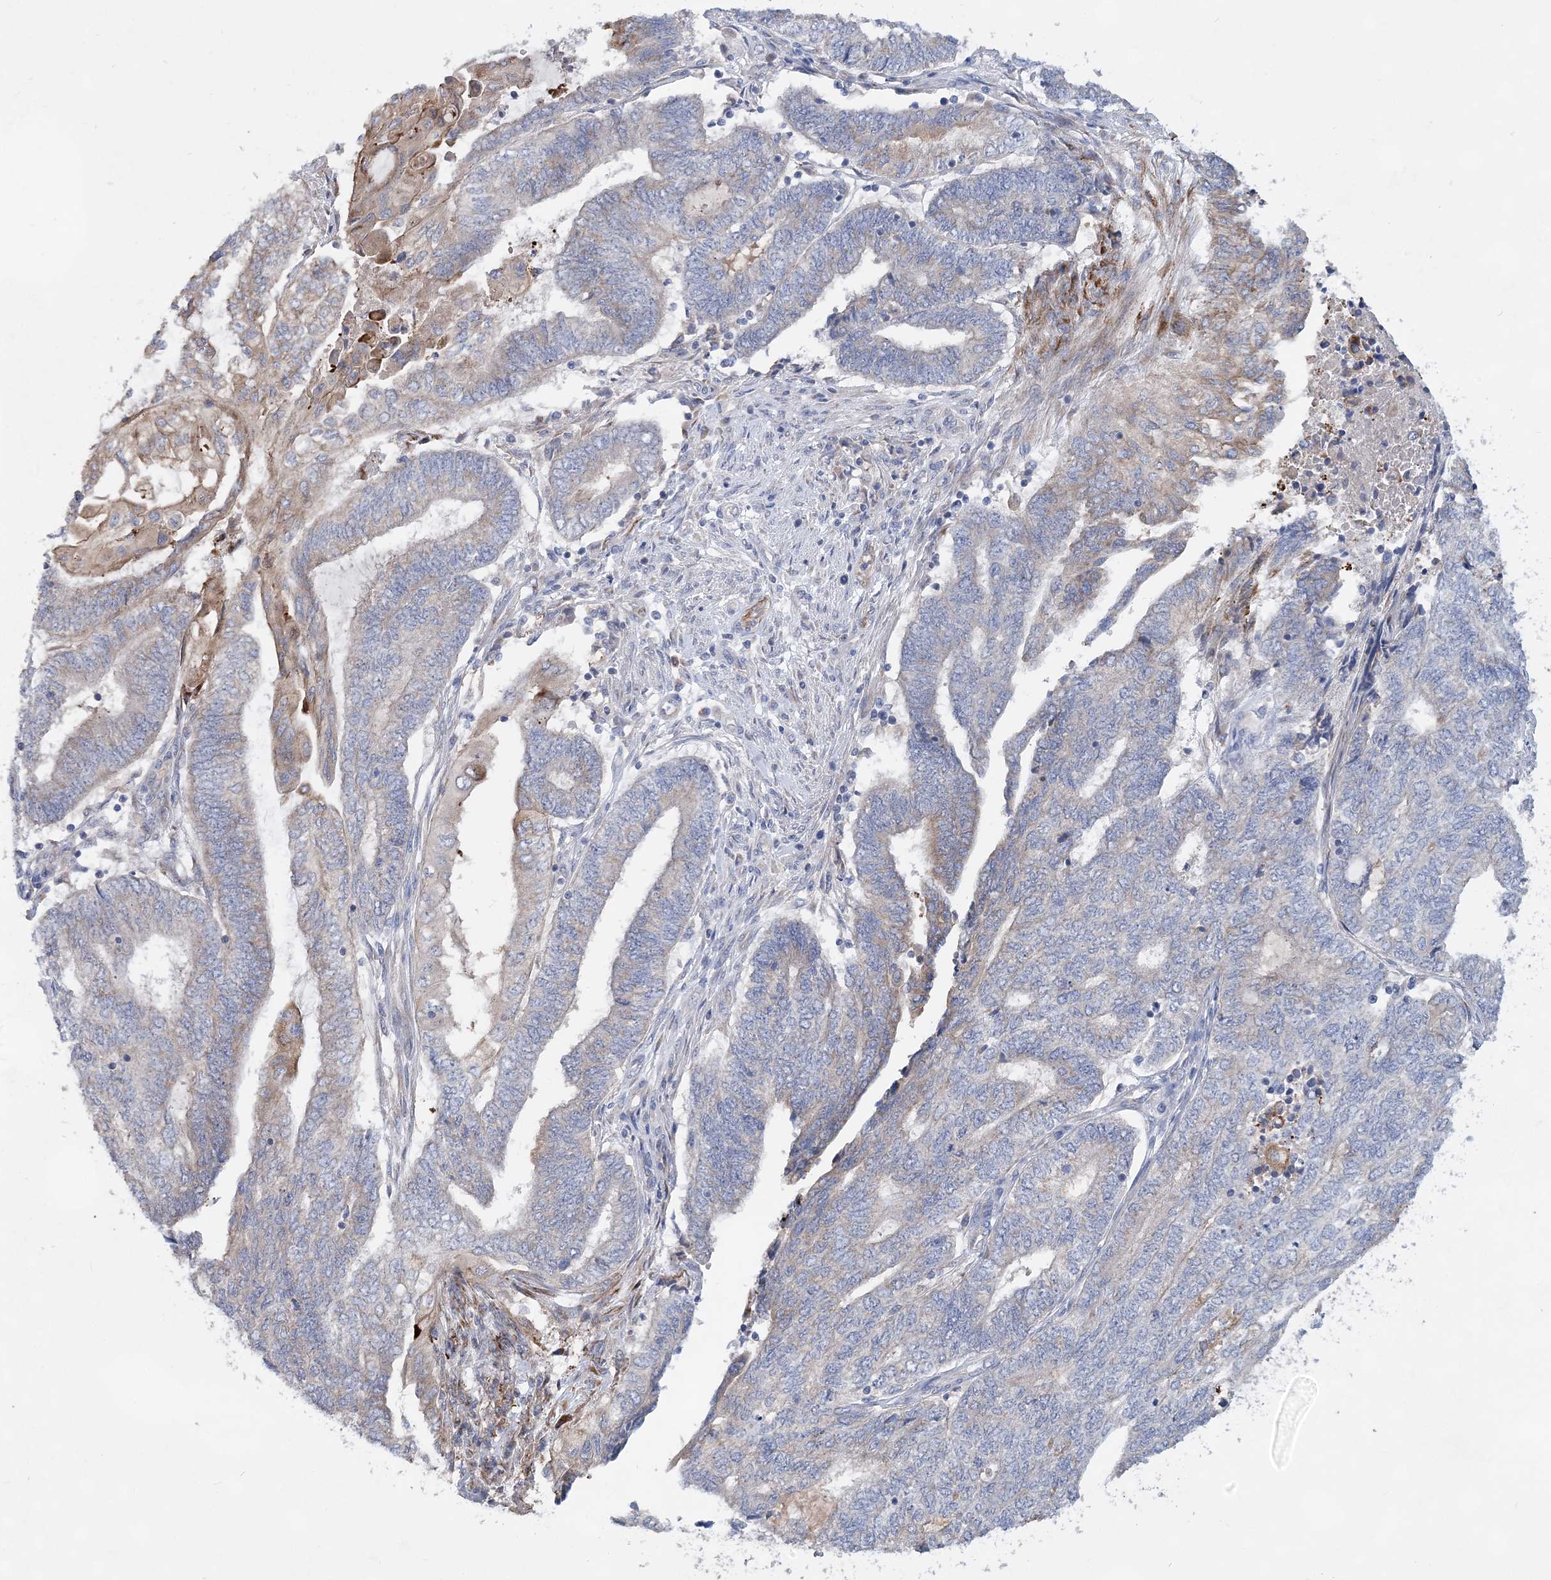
{"staining": {"intensity": "weak", "quantity": "<25%", "location": "cytoplasmic/membranous"}, "tissue": "endometrial cancer", "cell_type": "Tumor cells", "image_type": "cancer", "snomed": [{"axis": "morphology", "description": "Adenocarcinoma, NOS"}, {"axis": "topography", "description": "Uterus"}, {"axis": "topography", "description": "Endometrium"}], "caption": "Endometrial cancer was stained to show a protein in brown. There is no significant expression in tumor cells.", "gene": "TRAPPC13", "patient": {"sex": "female", "age": 70}}